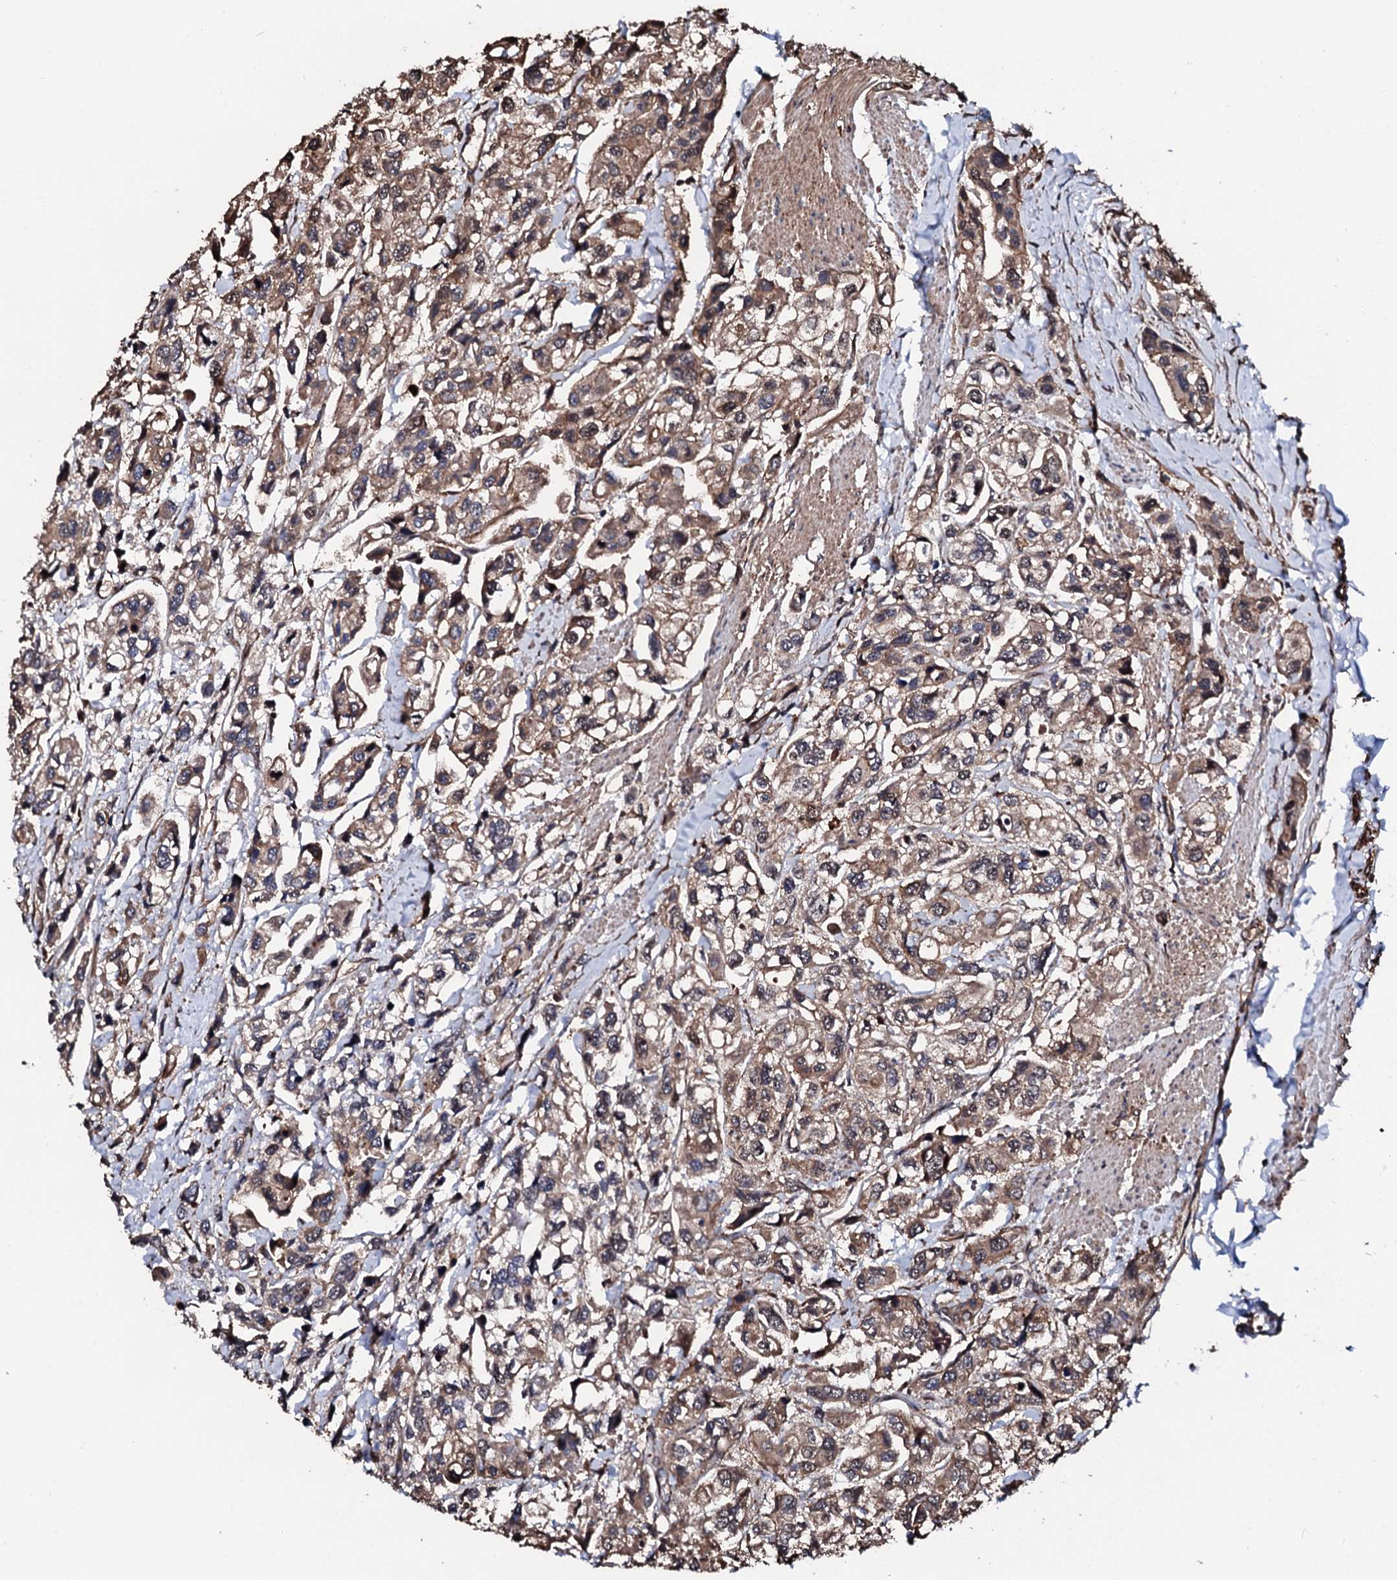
{"staining": {"intensity": "moderate", "quantity": ">75%", "location": "cytoplasmic/membranous"}, "tissue": "urothelial cancer", "cell_type": "Tumor cells", "image_type": "cancer", "snomed": [{"axis": "morphology", "description": "Urothelial carcinoma, High grade"}, {"axis": "topography", "description": "Urinary bladder"}], "caption": "Approximately >75% of tumor cells in human urothelial carcinoma (high-grade) demonstrate moderate cytoplasmic/membranous protein expression as visualized by brown immunohistochemical staining.", "gene": "CKAP5", "patient": {"sex": "male", "age": 67}}